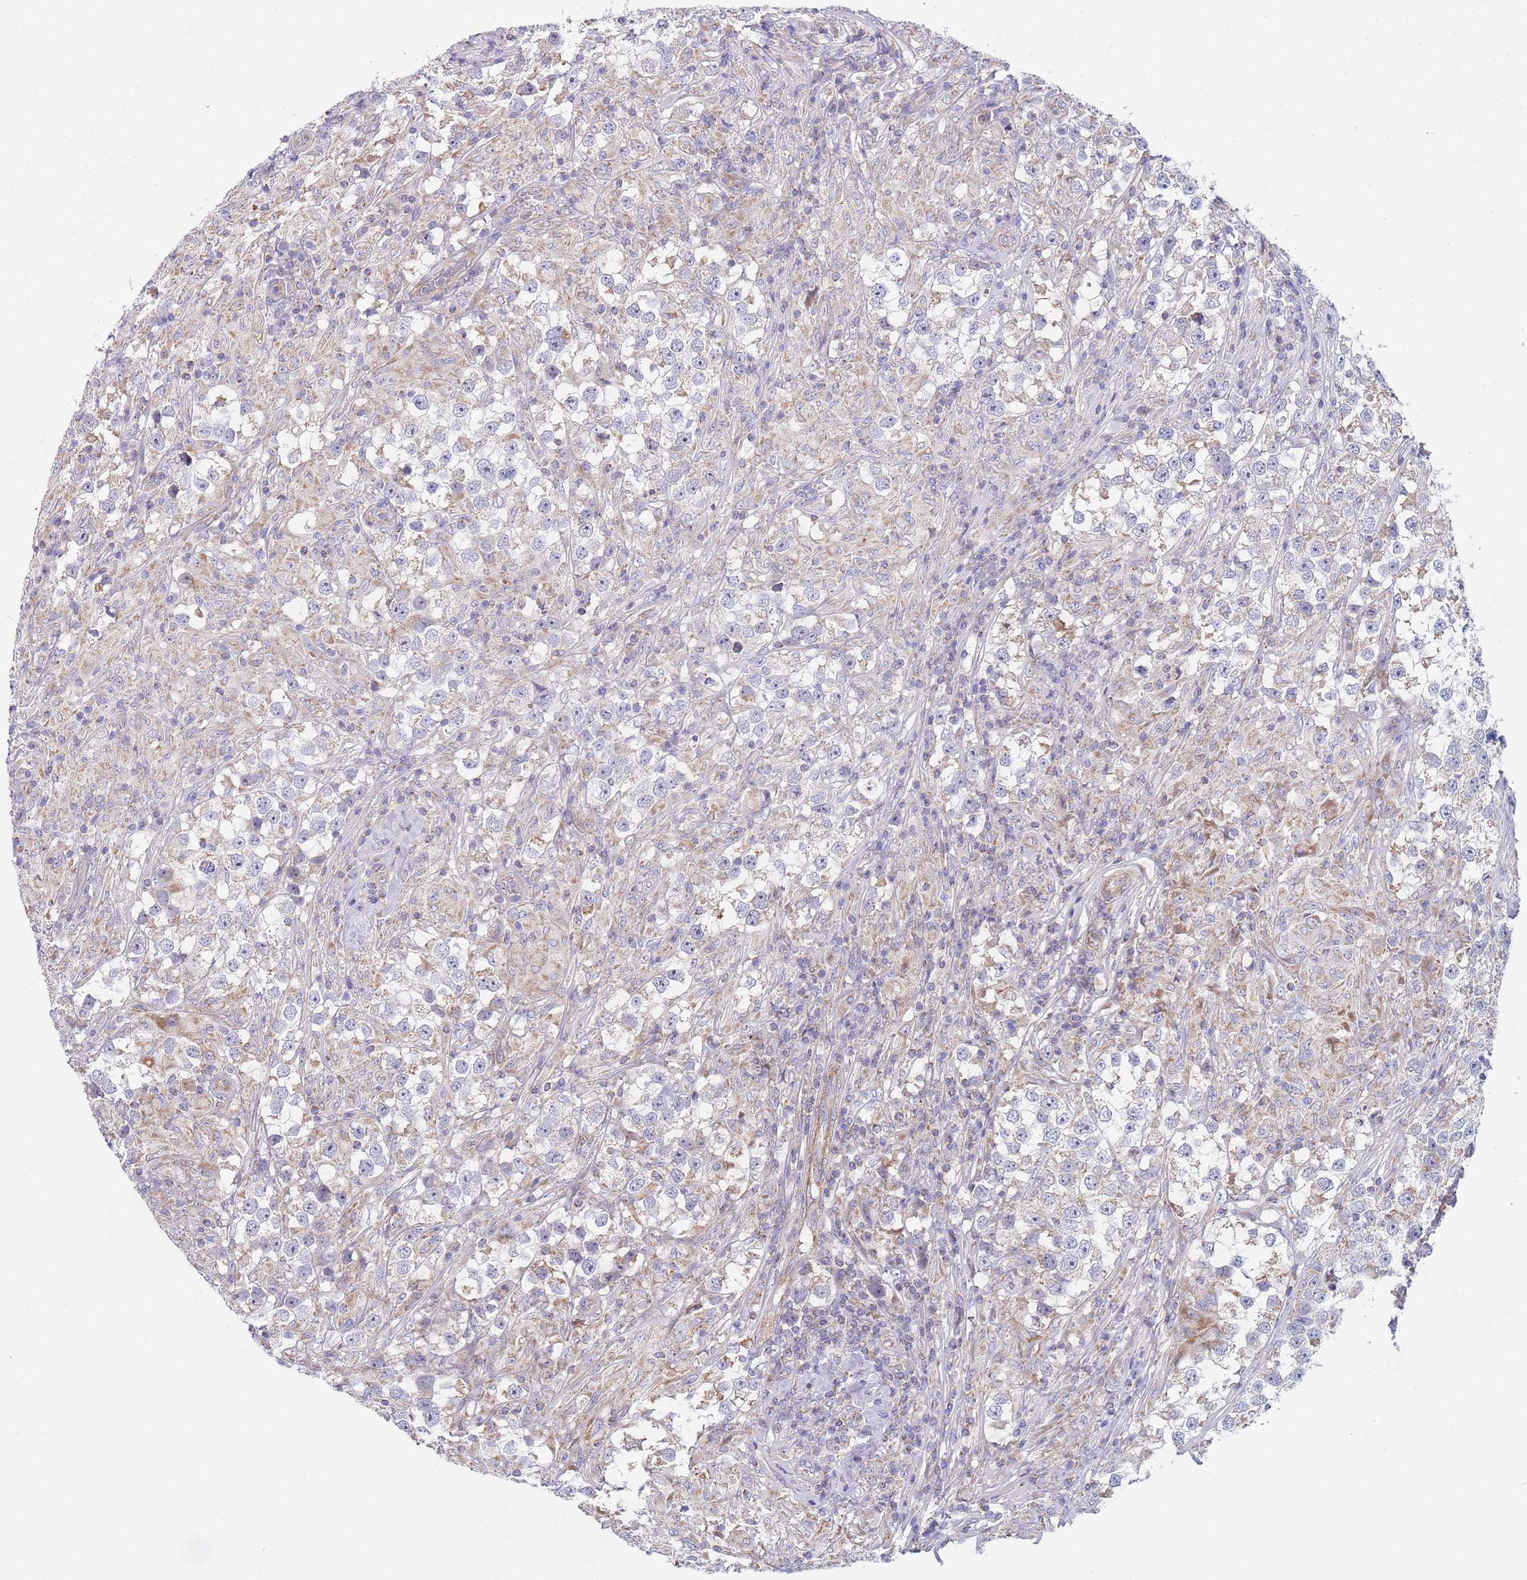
{"staining": {"intensity": "weak", "quantity": "<25%", "location": "cytoplasmic/membranous"}, "tissue": "testis cancer", "cell_type": "Tumor cells", "image_type": "cancer", "snomed": [{"axis": "morphology", "description": "Seminoma, NOS"}, {"axis": "topography", "description": "Testis"}], "caption": "There is no significant positivity in tumor cells of testis cancer (seminoma).", "gene": "PWWP3A", "patient": {"sex": "male", "age": 46}}